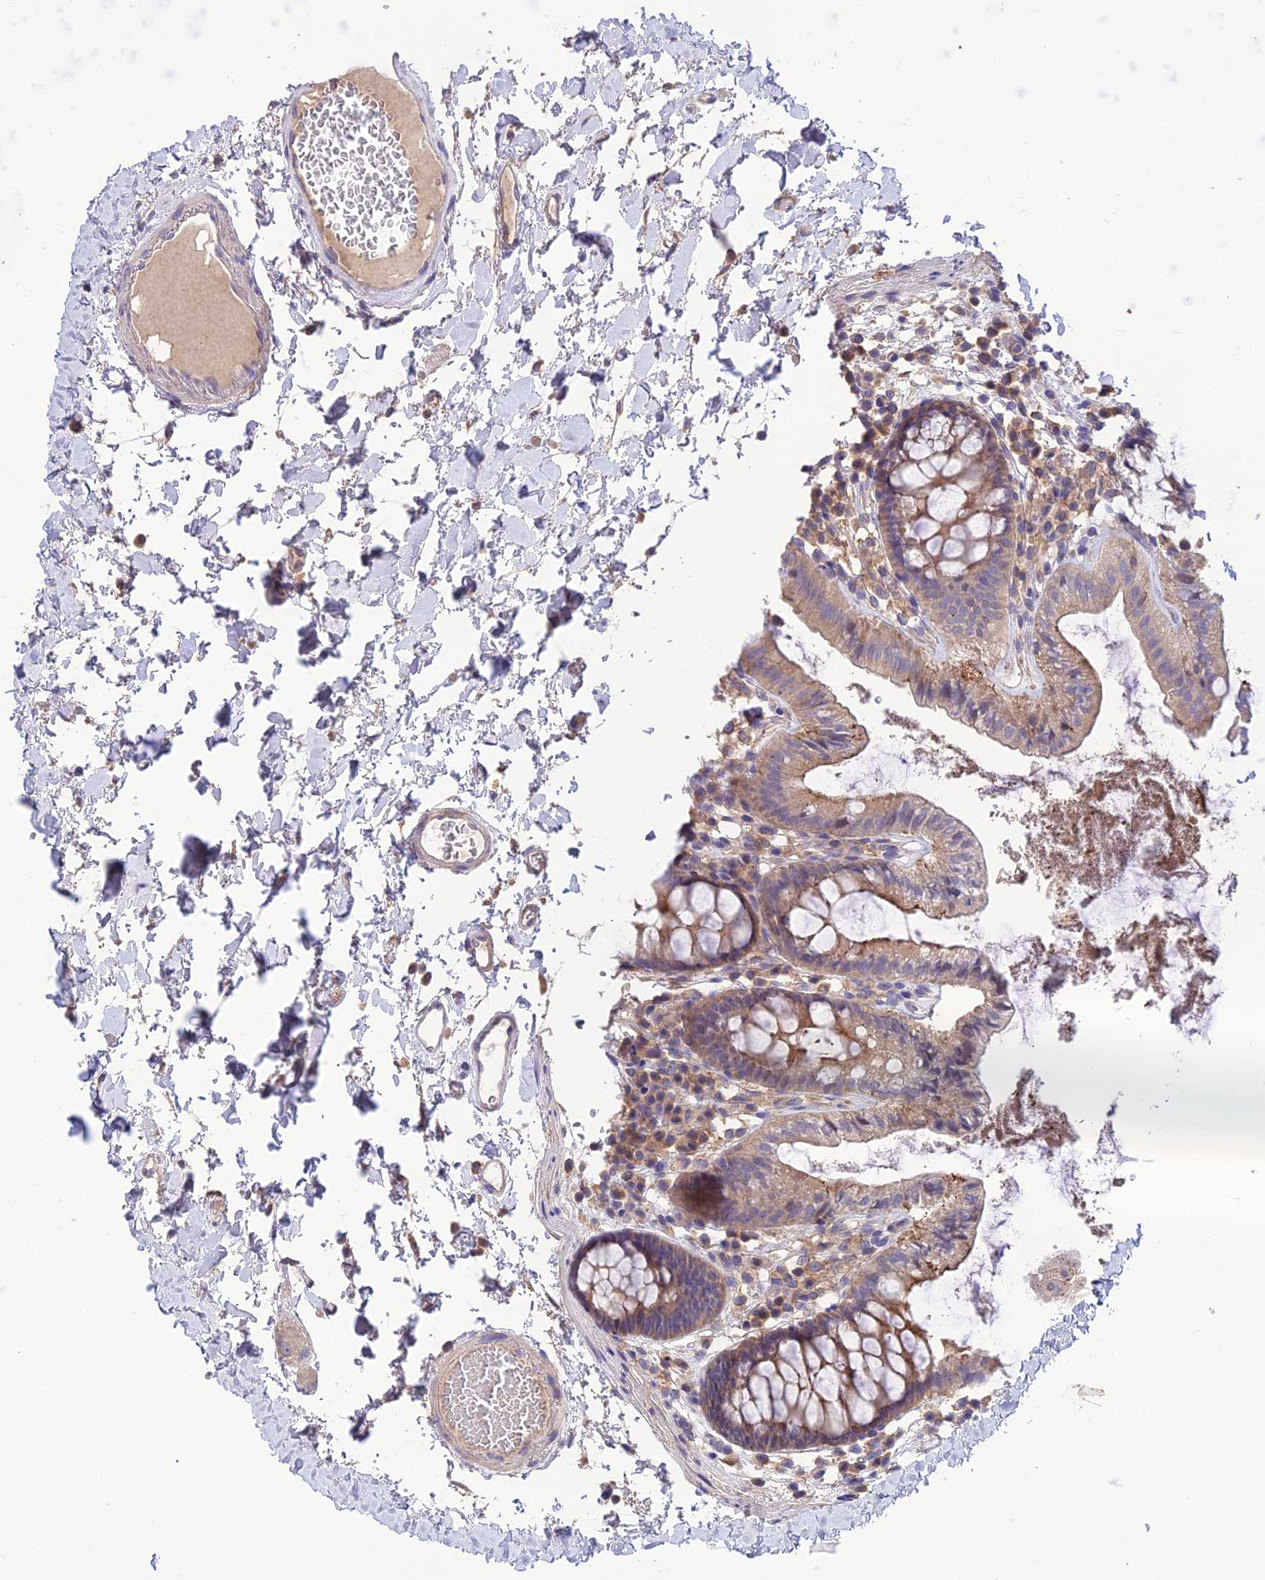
{"staining": {"intensity": "negative", "quantity": "none", "location": "none"}, "tissue": "colon", "cell_type": "Endothelial cells", "image_type": "normal", "snomed": [{"axis": "morphology", "description": "Normal tissue, NOS"}, {"axis": "topography", "description": "Colon"}], "caption": "The photomicrograph displays no significant positivity in endothelial cells of colon.", "gene": "BRME1", "patient": {"sex": "male", "age": 84}}